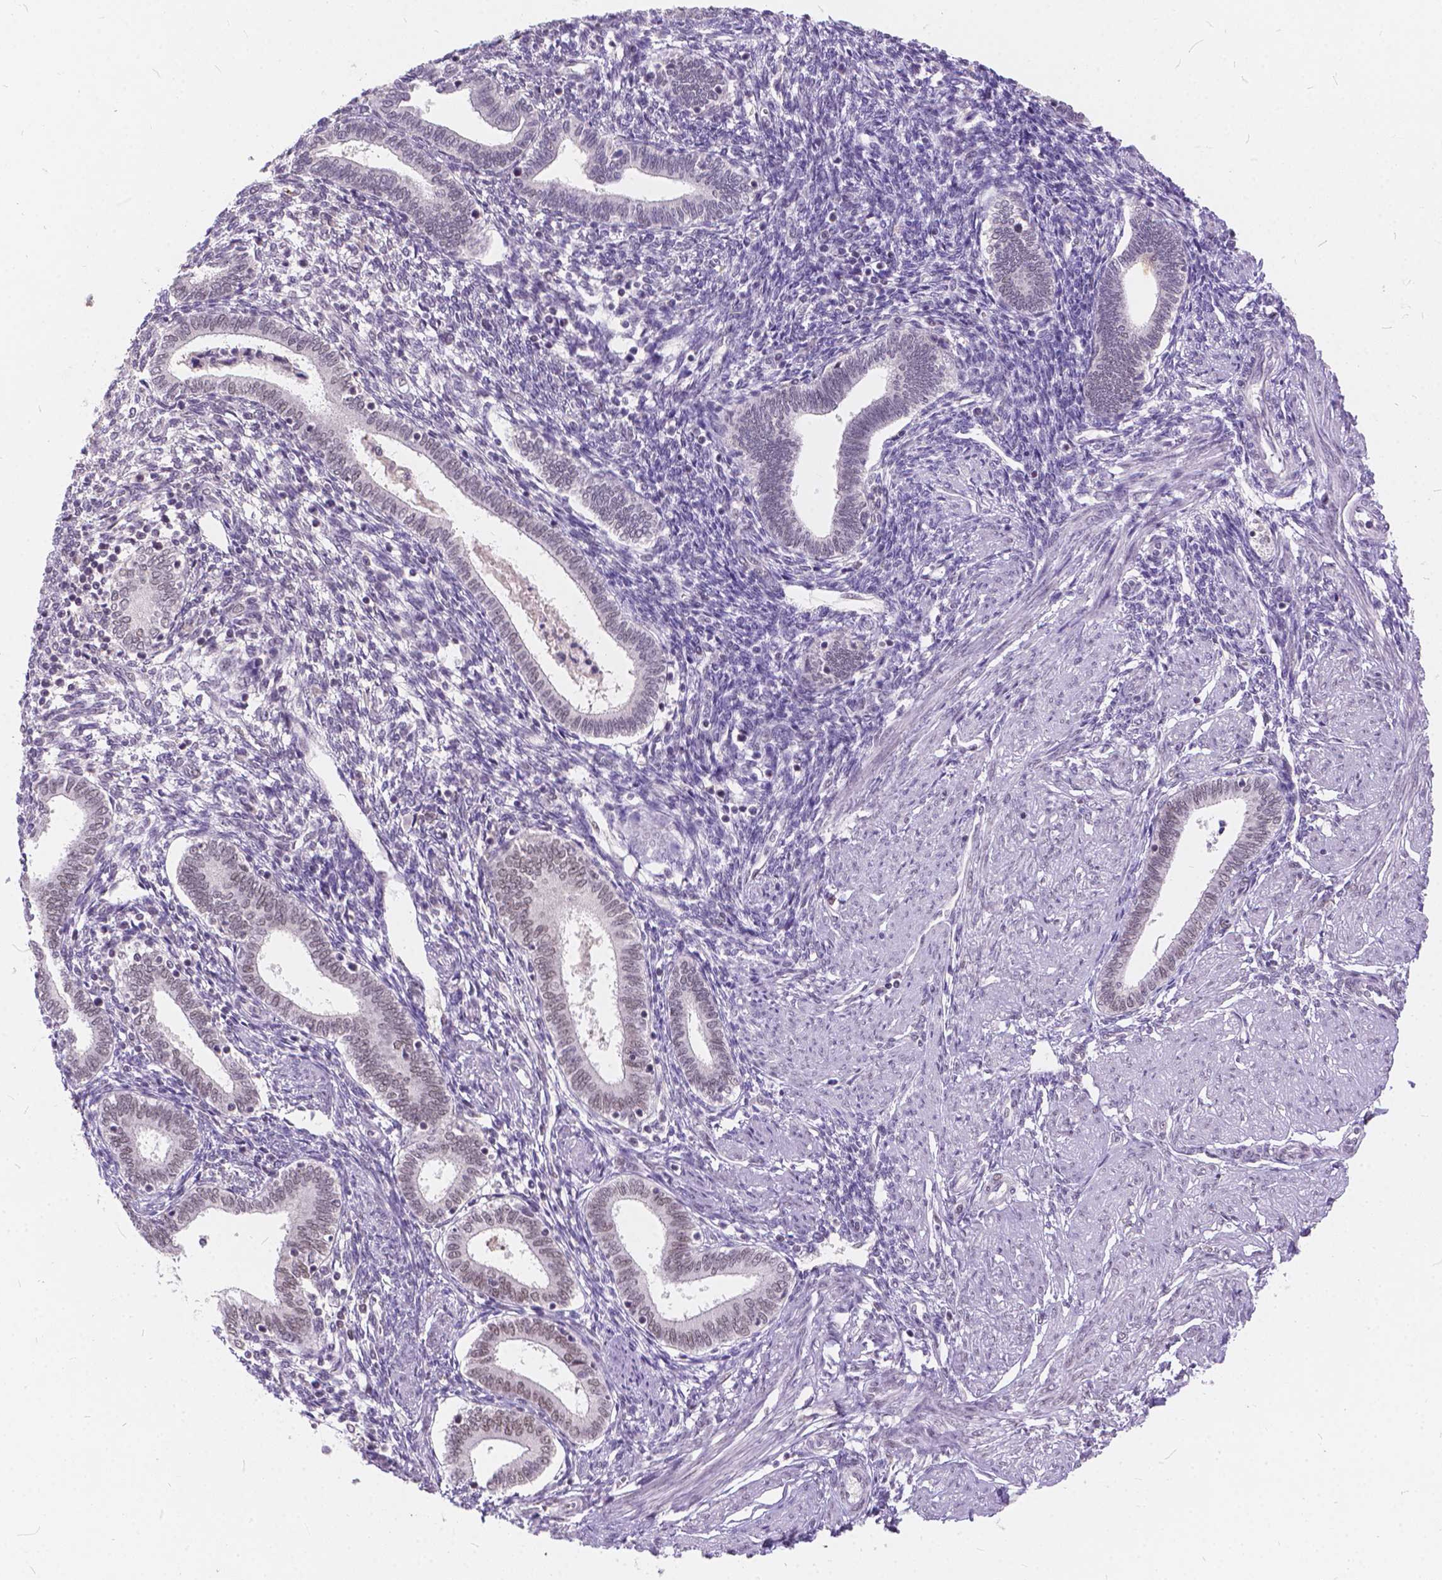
{"staining": {"intensity": "weak", "quantity": ">75%", "location": "nuclear"}, "tissue": "endometrium", "cell_type": "Cells in endometrial stroma", "image_type": "normal", "snomed": [{"axis": "morphology", "description": "Normal tissue, NOS"}, {"axis": "topography", "description": "Endometrium"}], "caption": "Immunohistochemistry (IHC) of unremarkable human endometrium demonstrates low levels of weak nuclear positivity in about >75% of cells in endometrial stroma. Nuclei are stained in blue.", "gene": "FAM53A", "patient": {"sex": "female", "age": 42}}